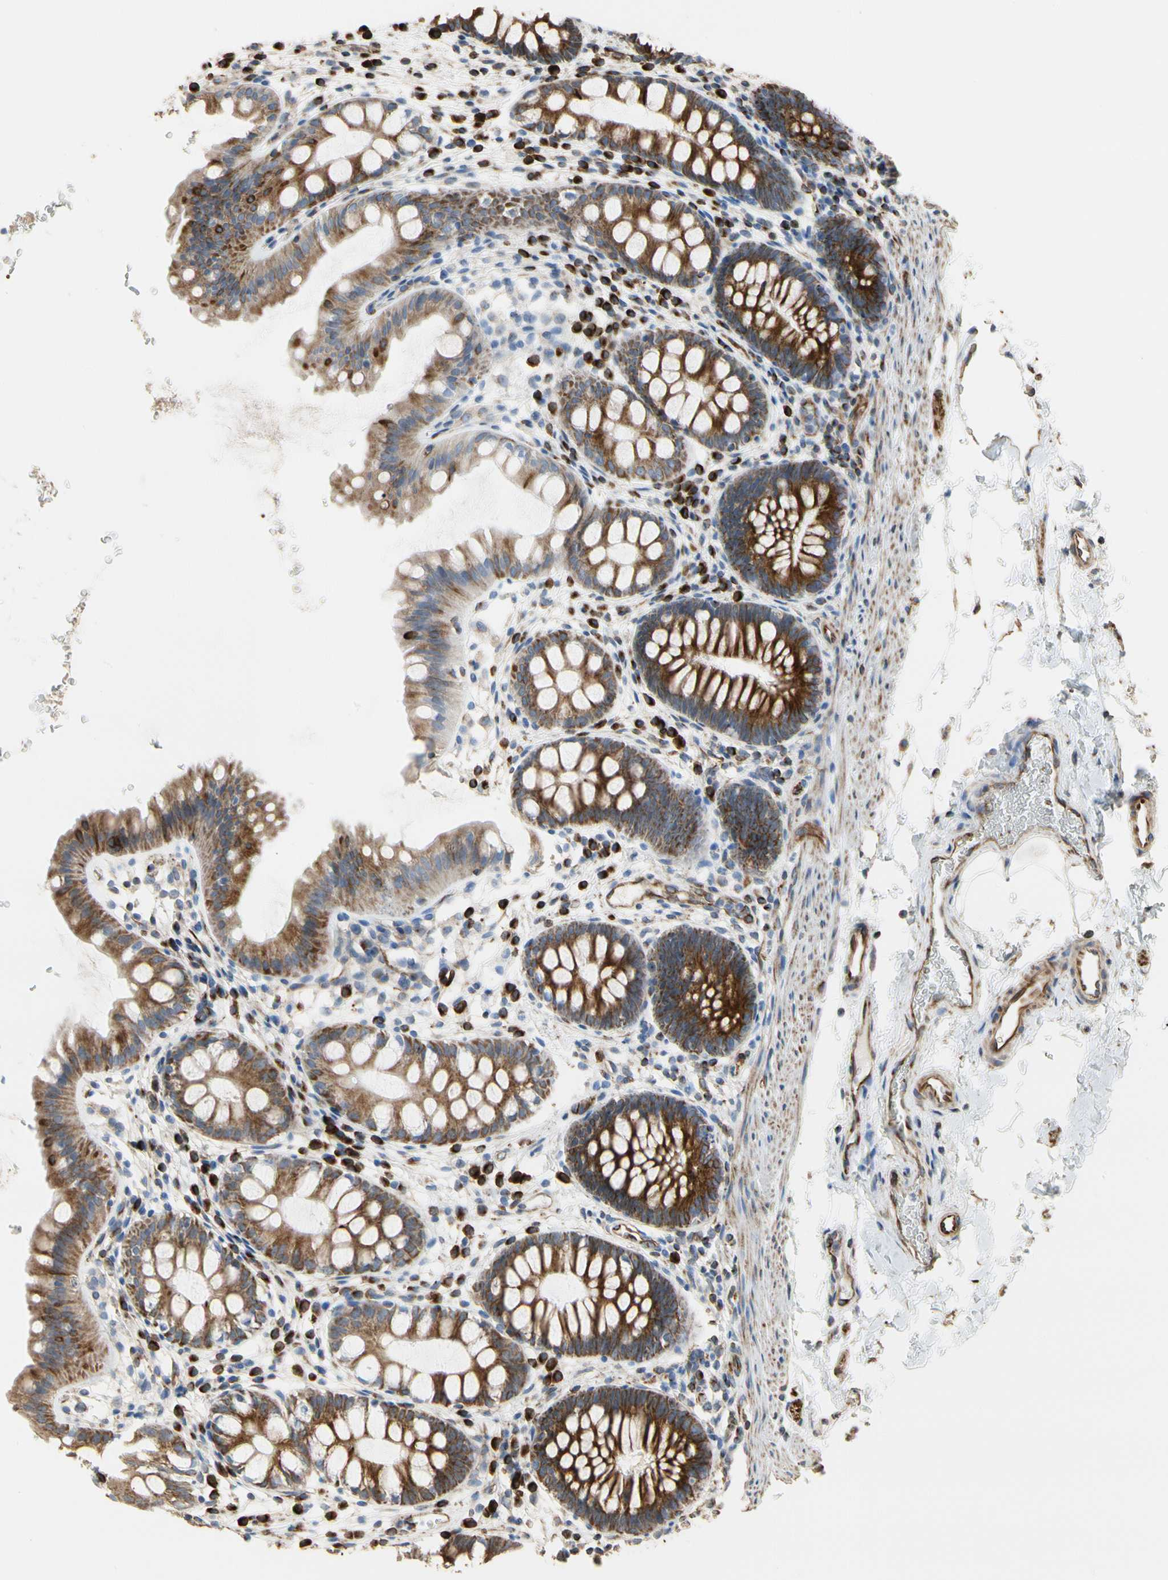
{"staining": {"intensity": "moderate", "quantity": ">75%", "location": "cytoplasmic/membranous"}, "tissue": "rectum", "cell_type": "Glandular cells", "image_type": "normal", "snomed": [{"axis": "morphology", "description": "Normal tissue, NOS"}, {"axis": "topography", "description": "Rectum"}], "caption": "A medium amount of moderate cytoplasmic/membranous expression is appreciated in approximately >75% of glandular cells in benign rectum.", "gene": "TUBA1A", "patient": {"sex": "female", "age": 24}}